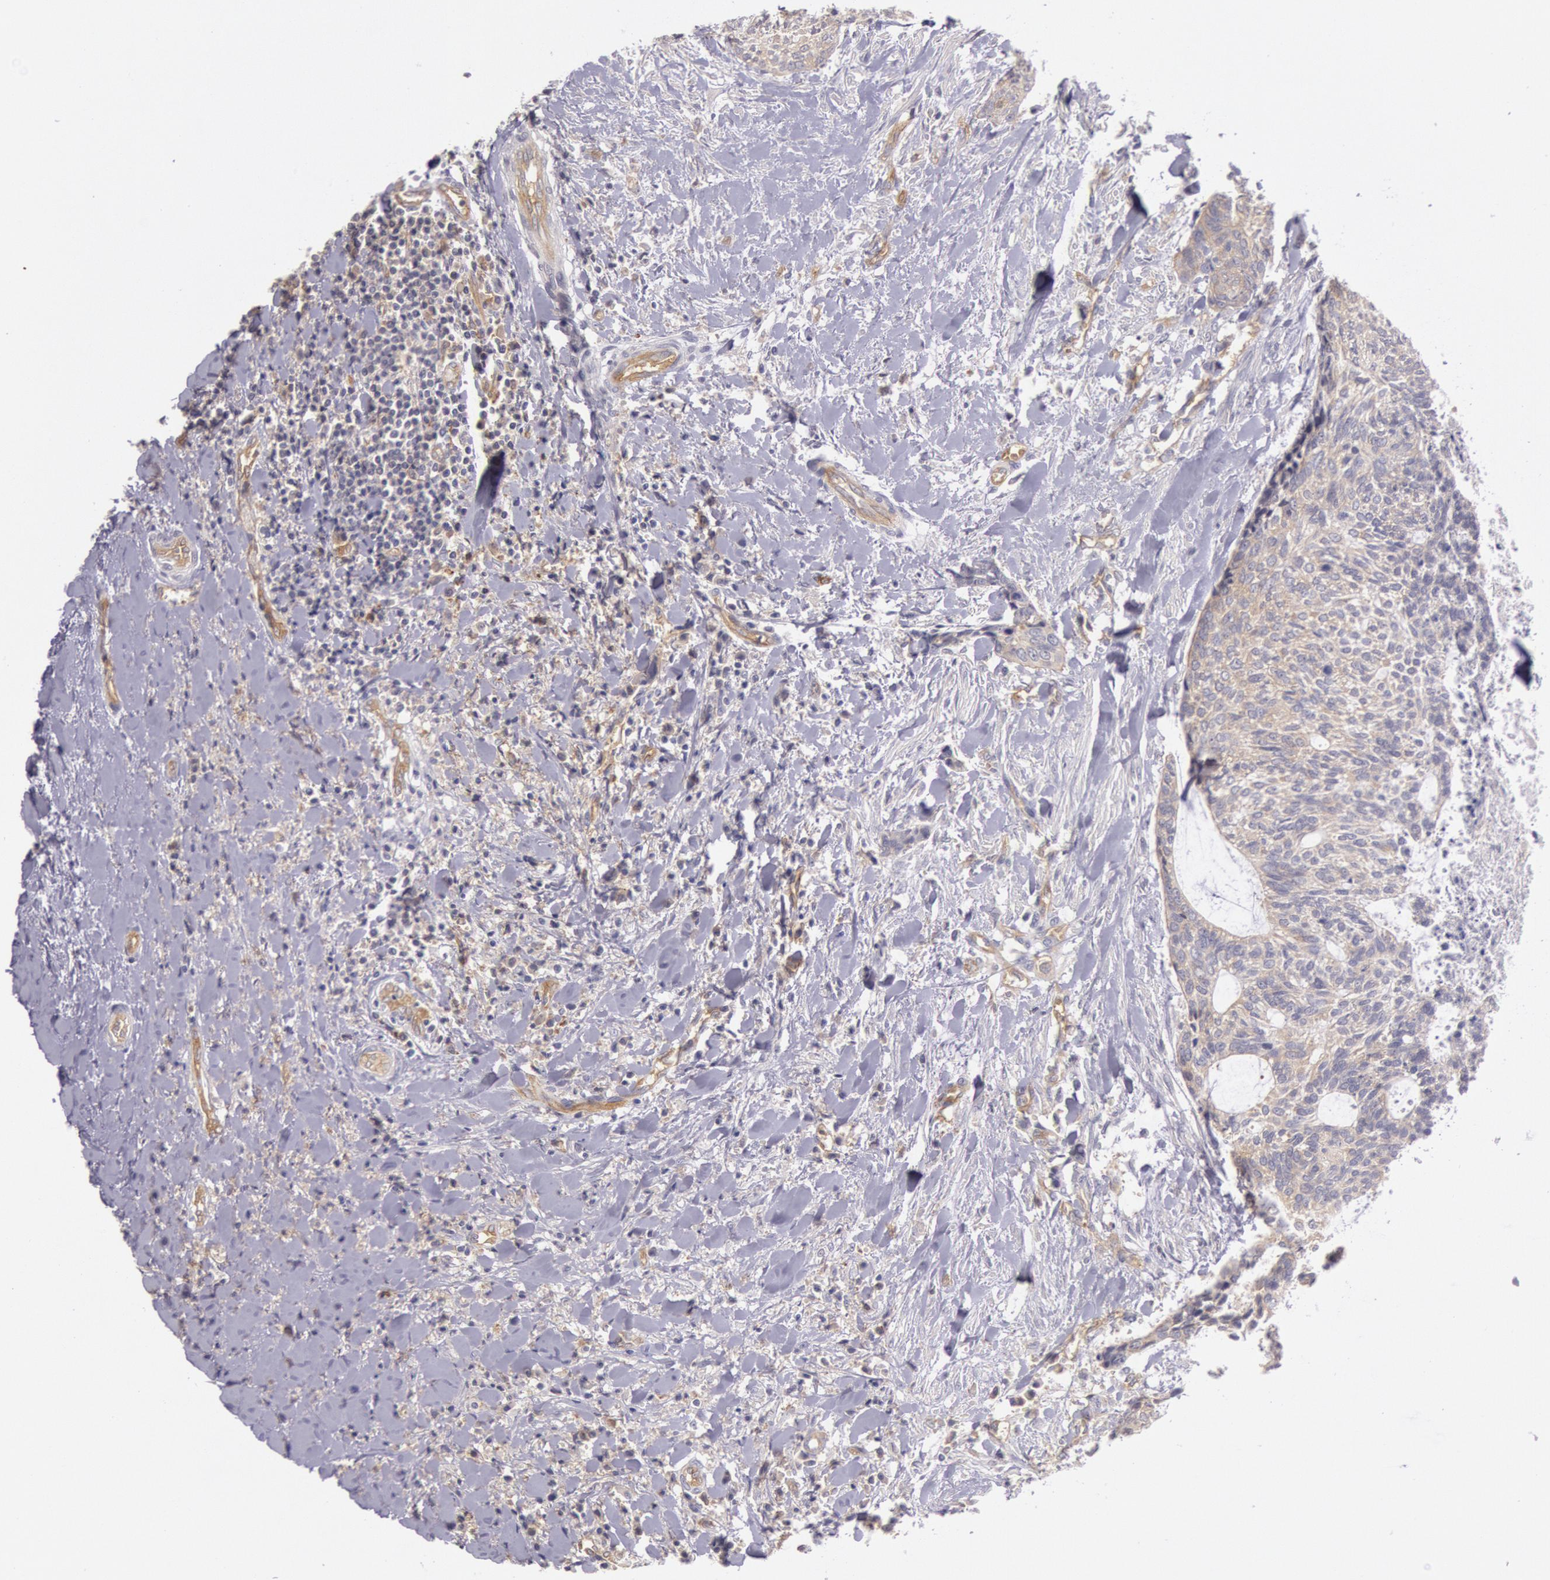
{"staining": {"intensity": "weak", "quantity": "25%-75%", "location": "cytoplasmic/membranous"}, "tissue": "head and neck cancer", "cell_type": "Tumor cells", "image_type": "cancer", "snomed": [{"axis": "morphology", "description": "Squamous cell carcinoma, NOS"}, {"axis": "topography", "description": "Salivary gland"}, {"axis": "topography", "description": "Head-Neck"}], "caption": "IHC image of neoplastic tissue: human head and neck squamous cell carcinoma stained using immunohistochemistry (IHC) displays low levels of weak protein expression localized specifically in the cytoplasmic/membranous of tumor cells, appearing as a cytoplasmic/membranous brown color.", "gene": "MYO5A", "patient": {"sex": "male", "age": 70}}